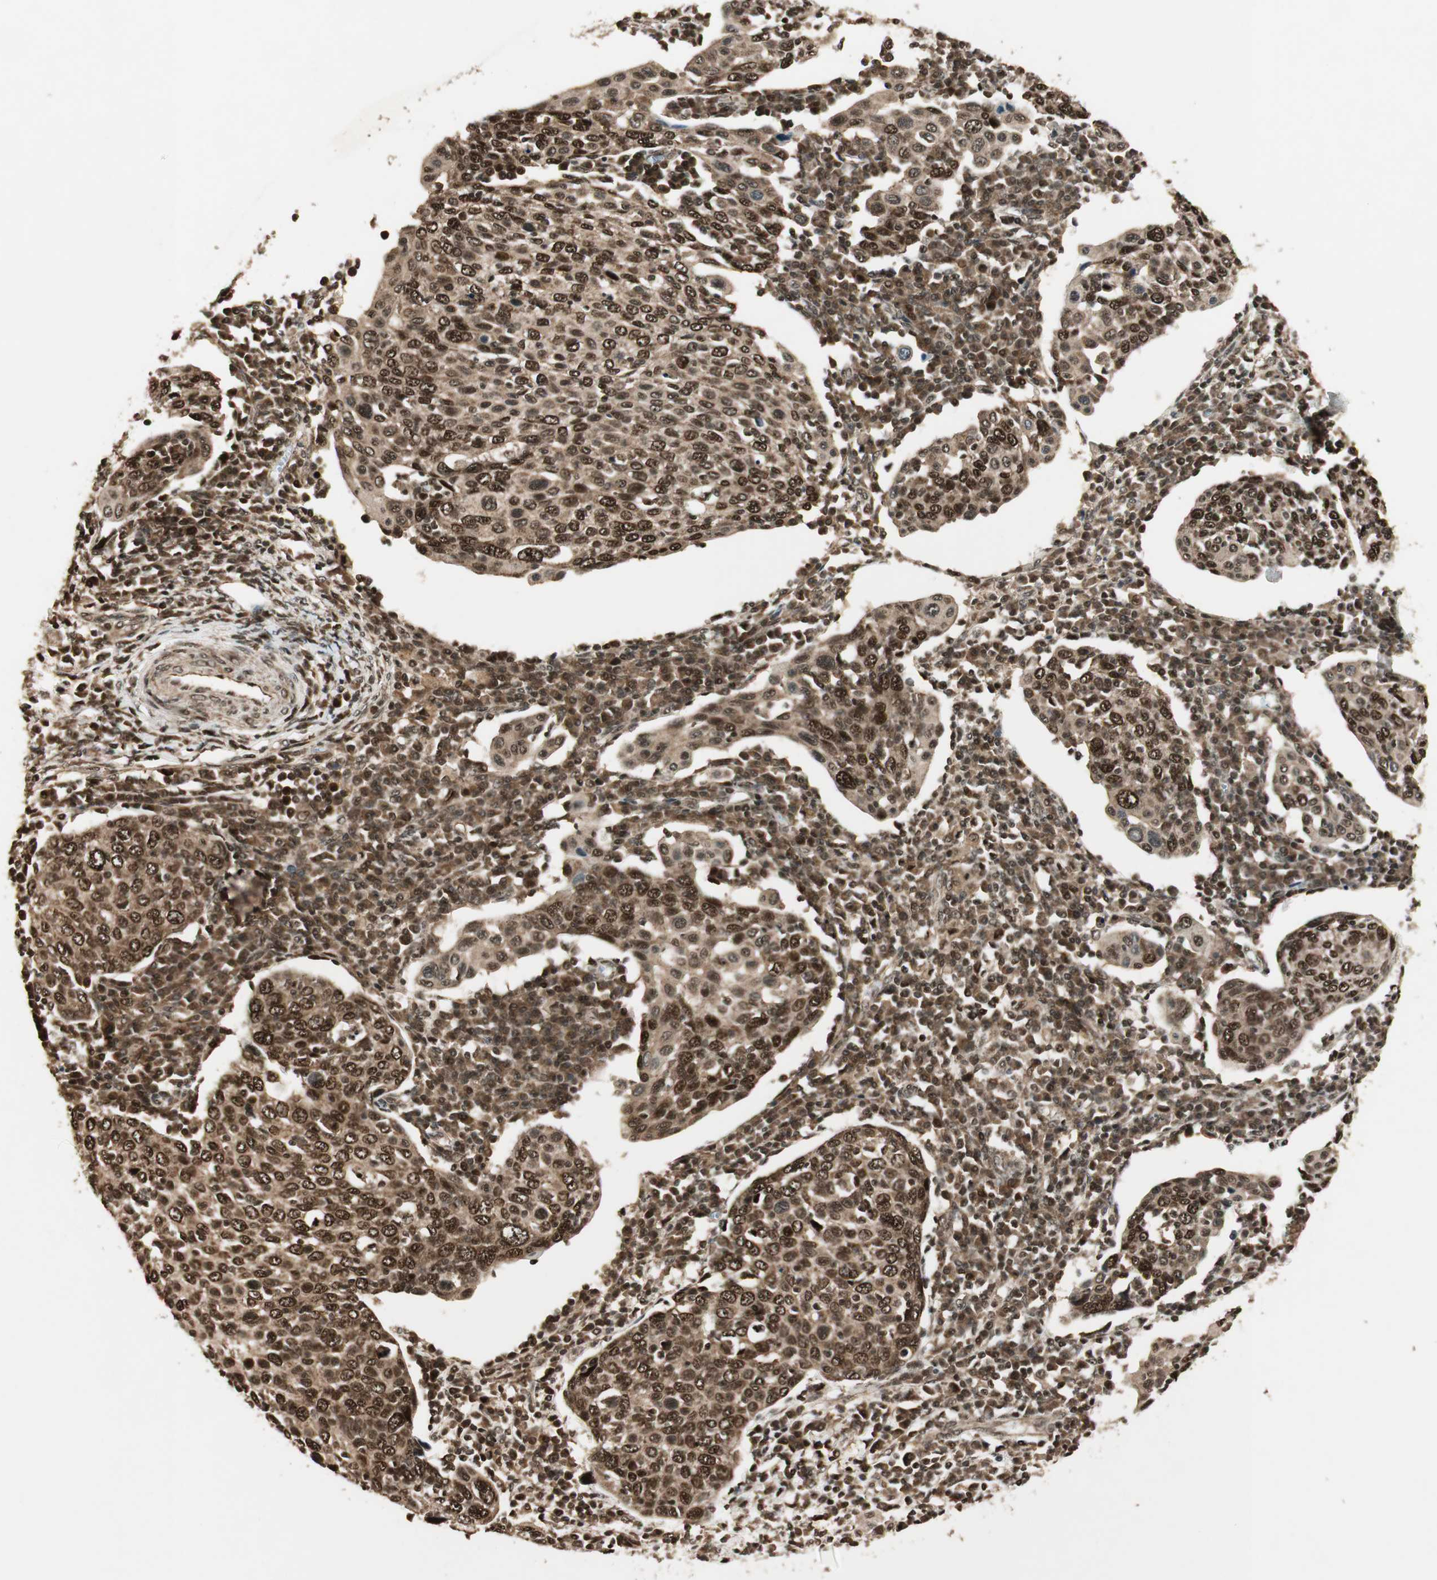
{"staining": {"intensity": "strong", "quantity": ">75%", "location": "cytoplasmic/membranous,nuclear"}, "tissue": "cervical cancer", "cell_type": "Tumor cells", "image_type": "cancer", "snomed": [{"axis": "morphology", "description": "Squamous cell carcinoma, NOS"}, {"axis": "topography", "description": "Cervix"}], "caption": "The image exhibits immunohistochemical staining of cervical cancer. There is strong cytoplasmic/membranous and nuclear staining is identified in approximately >75% of tumor cells.", "gene": "RPA3", "patient": {"sex": "female", "age": 40}}